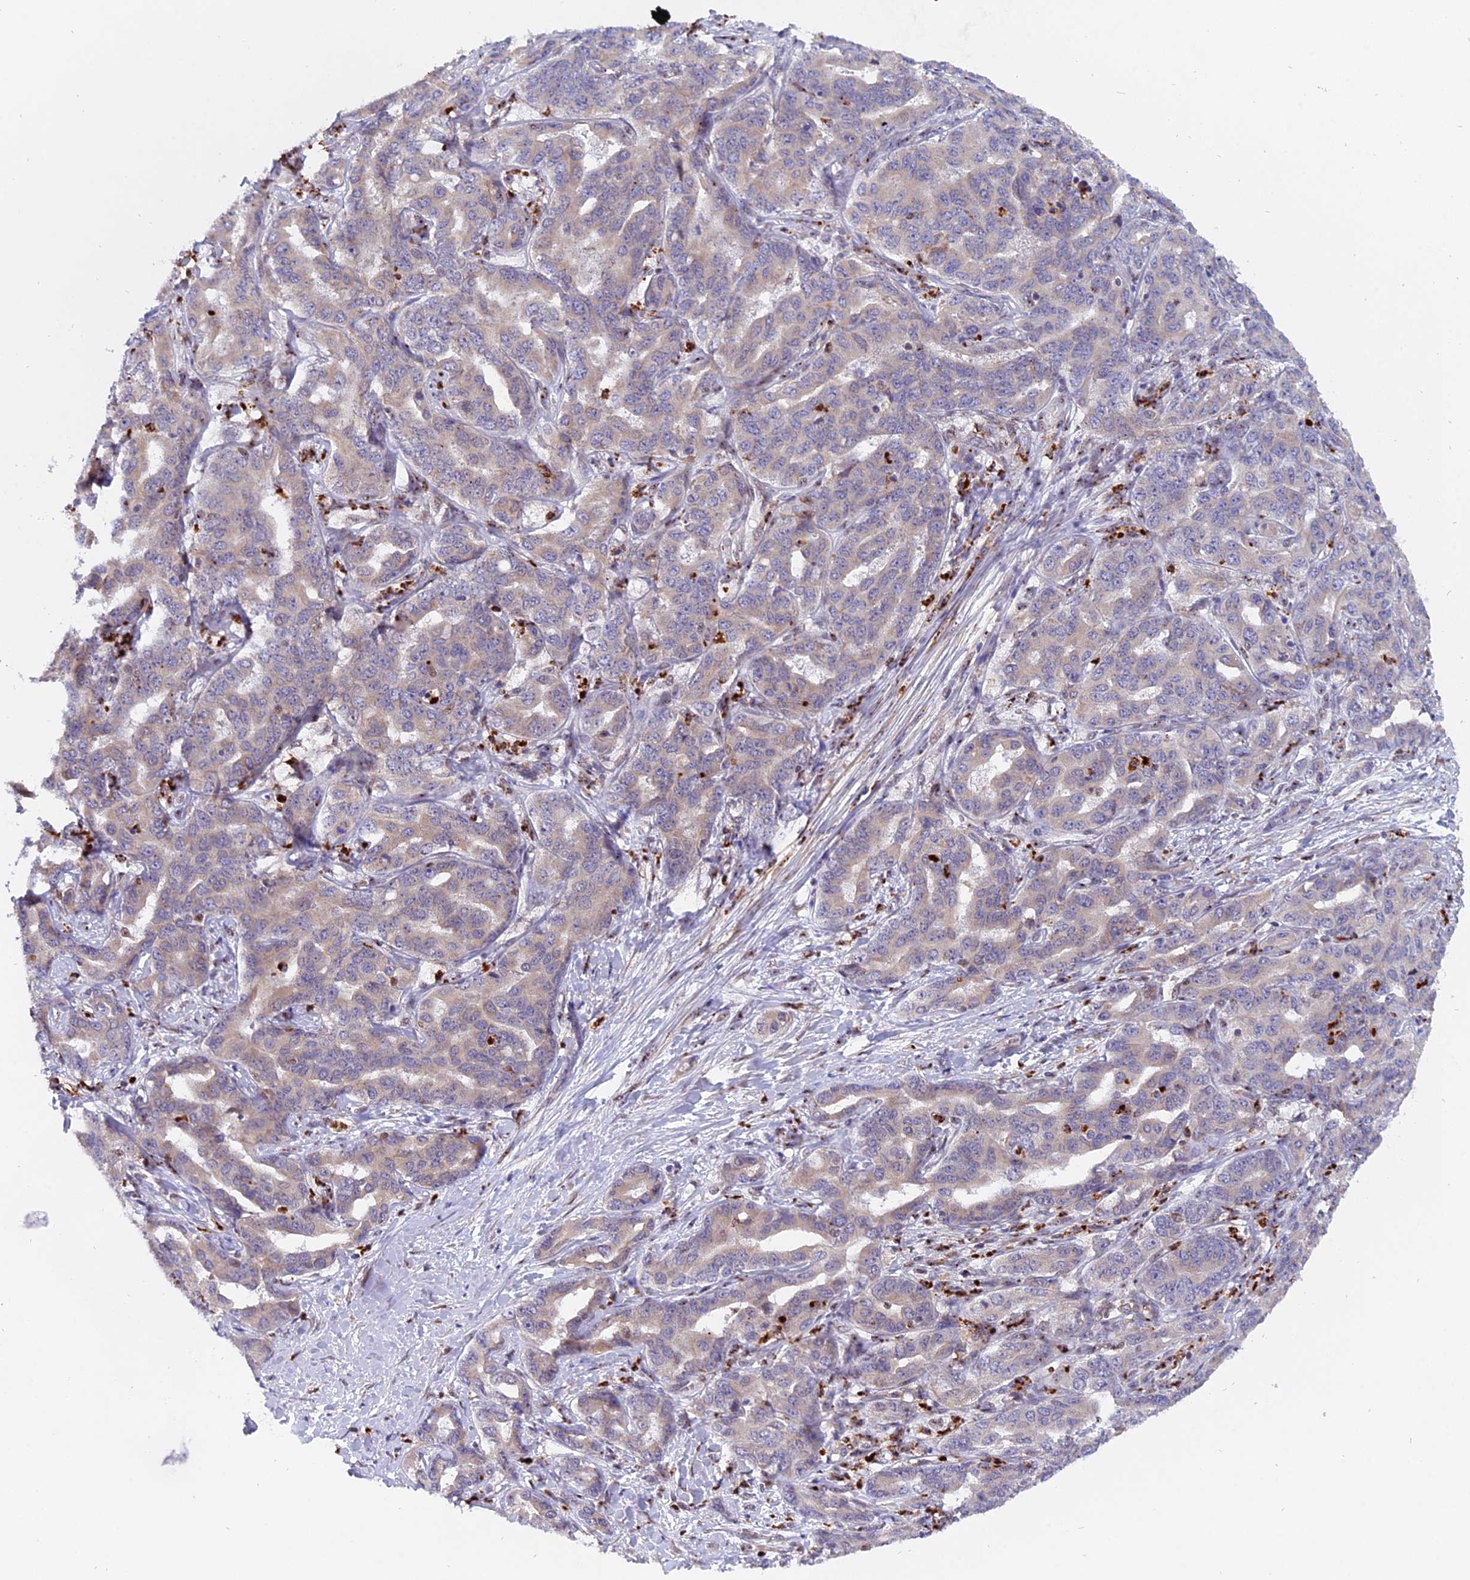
{"staining": {"intensity": "negative", "quantity": "none", "location": "none"}, "tissue": "liver cancer", "cell_type": "Tumor cells", "image_type": "cancer", "snomed": [{"axis": "morphology", "description": "Cholangiocarcinoma"}, {"axis": "topography", "description": "Liver"}], "caption": "Tumor cells are negative for protein expression in human liver cholangiocarcinoma. Nuclei are stained in blue.", "gene": "FAM118B", "patient": {"sex": "male", "age": 59}}